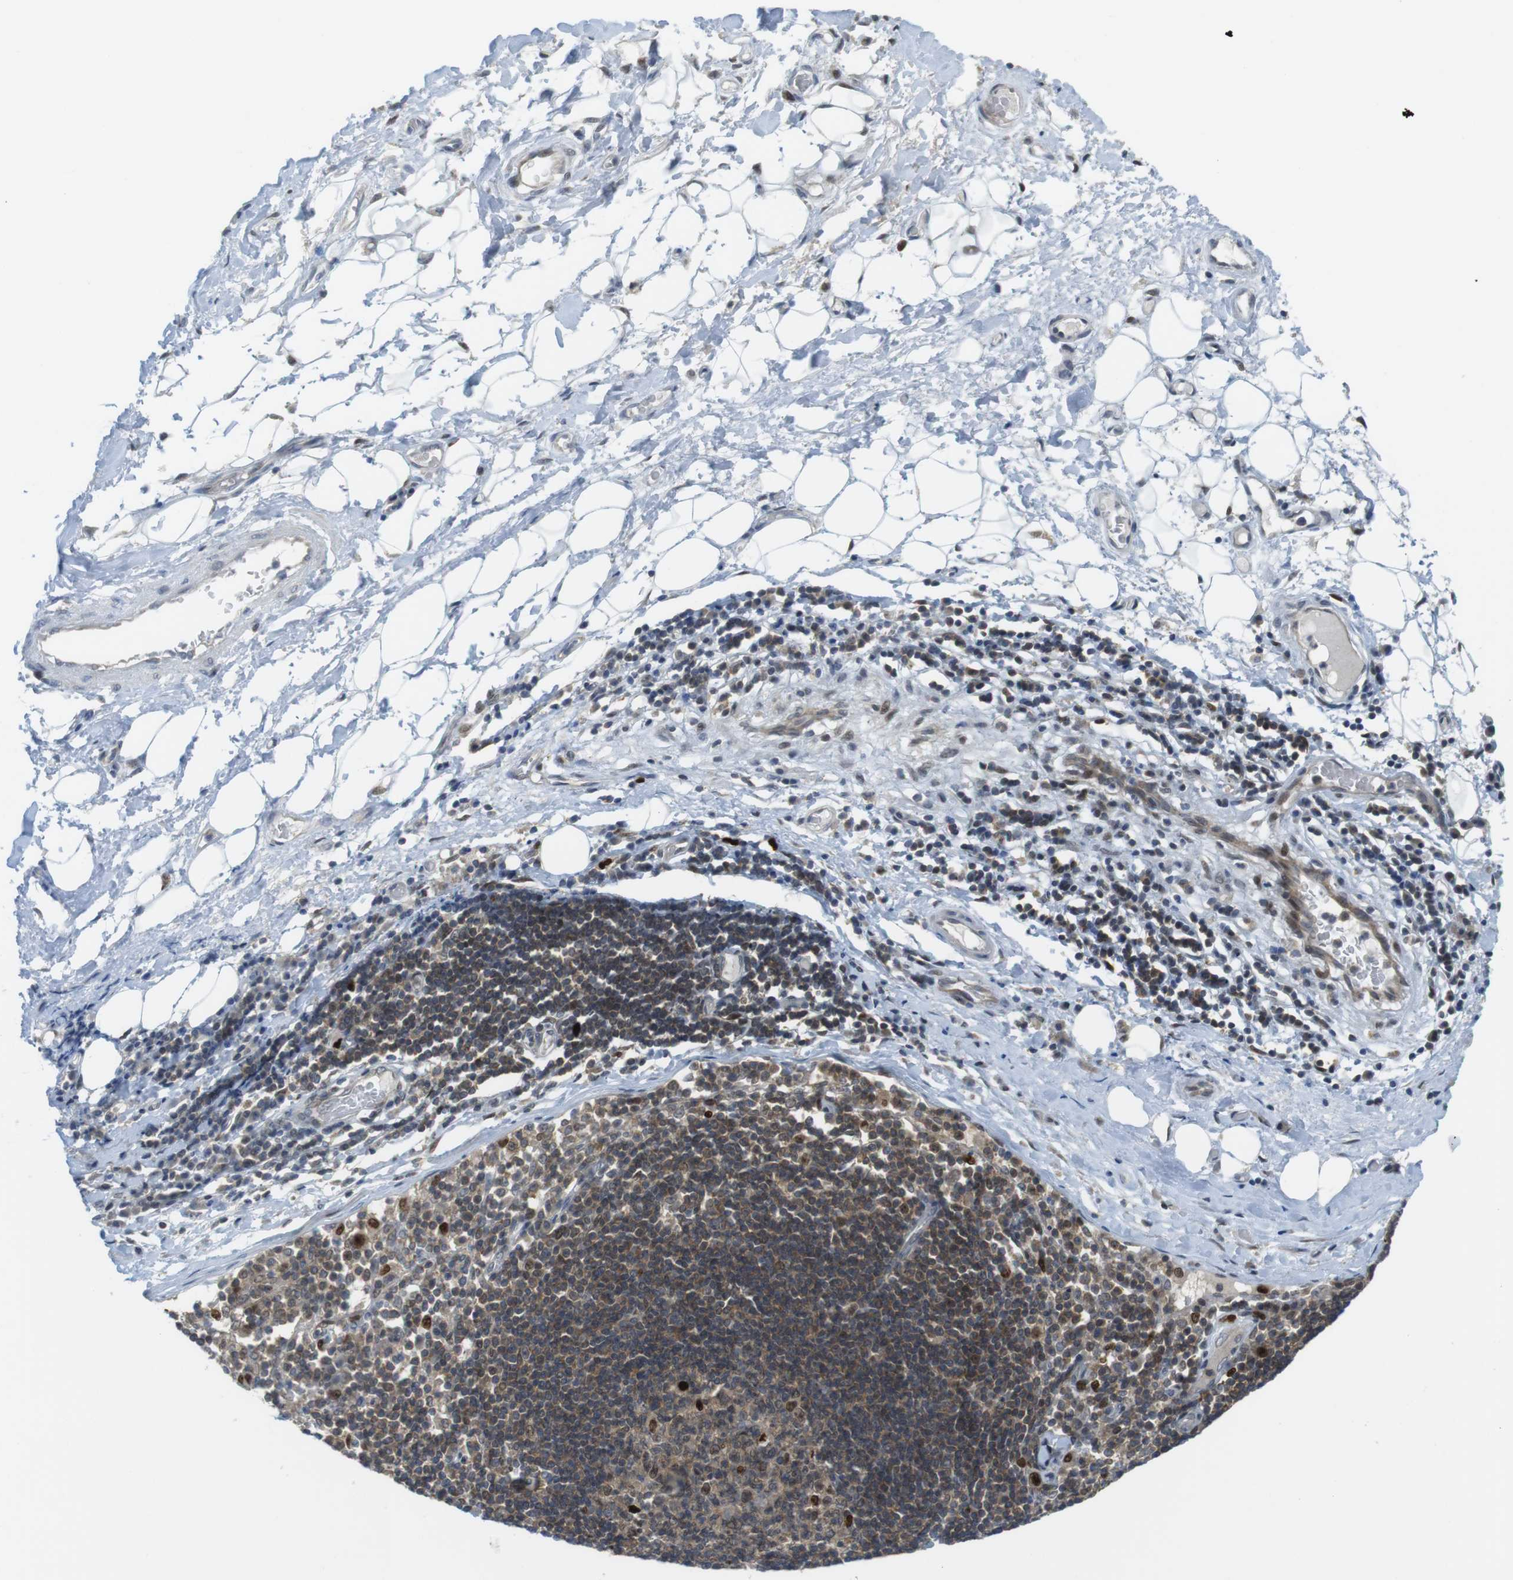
{"staining": {"intensity": "negative", "quantity": "none", "location": "none"}, "tissue": "adipose tissue", "cell_type": "Adipocytes", "image_type": "normal", "snomed": [{"axis": "morphology", "description": "Normal tissue, NOS"}, {"axis": "morphology", "description": "Adenocarcinoma, NOS"}, {"axis": "topography", "description": "Esophagus"}], "caption": "Immunohistochemistry micrograph of benign adipose tissue: adipose tissue stained with DAB displays no significant protein staining in adipocytes.", "gene": "RCC1", "patient": {"sex": "male", "age": 62}}